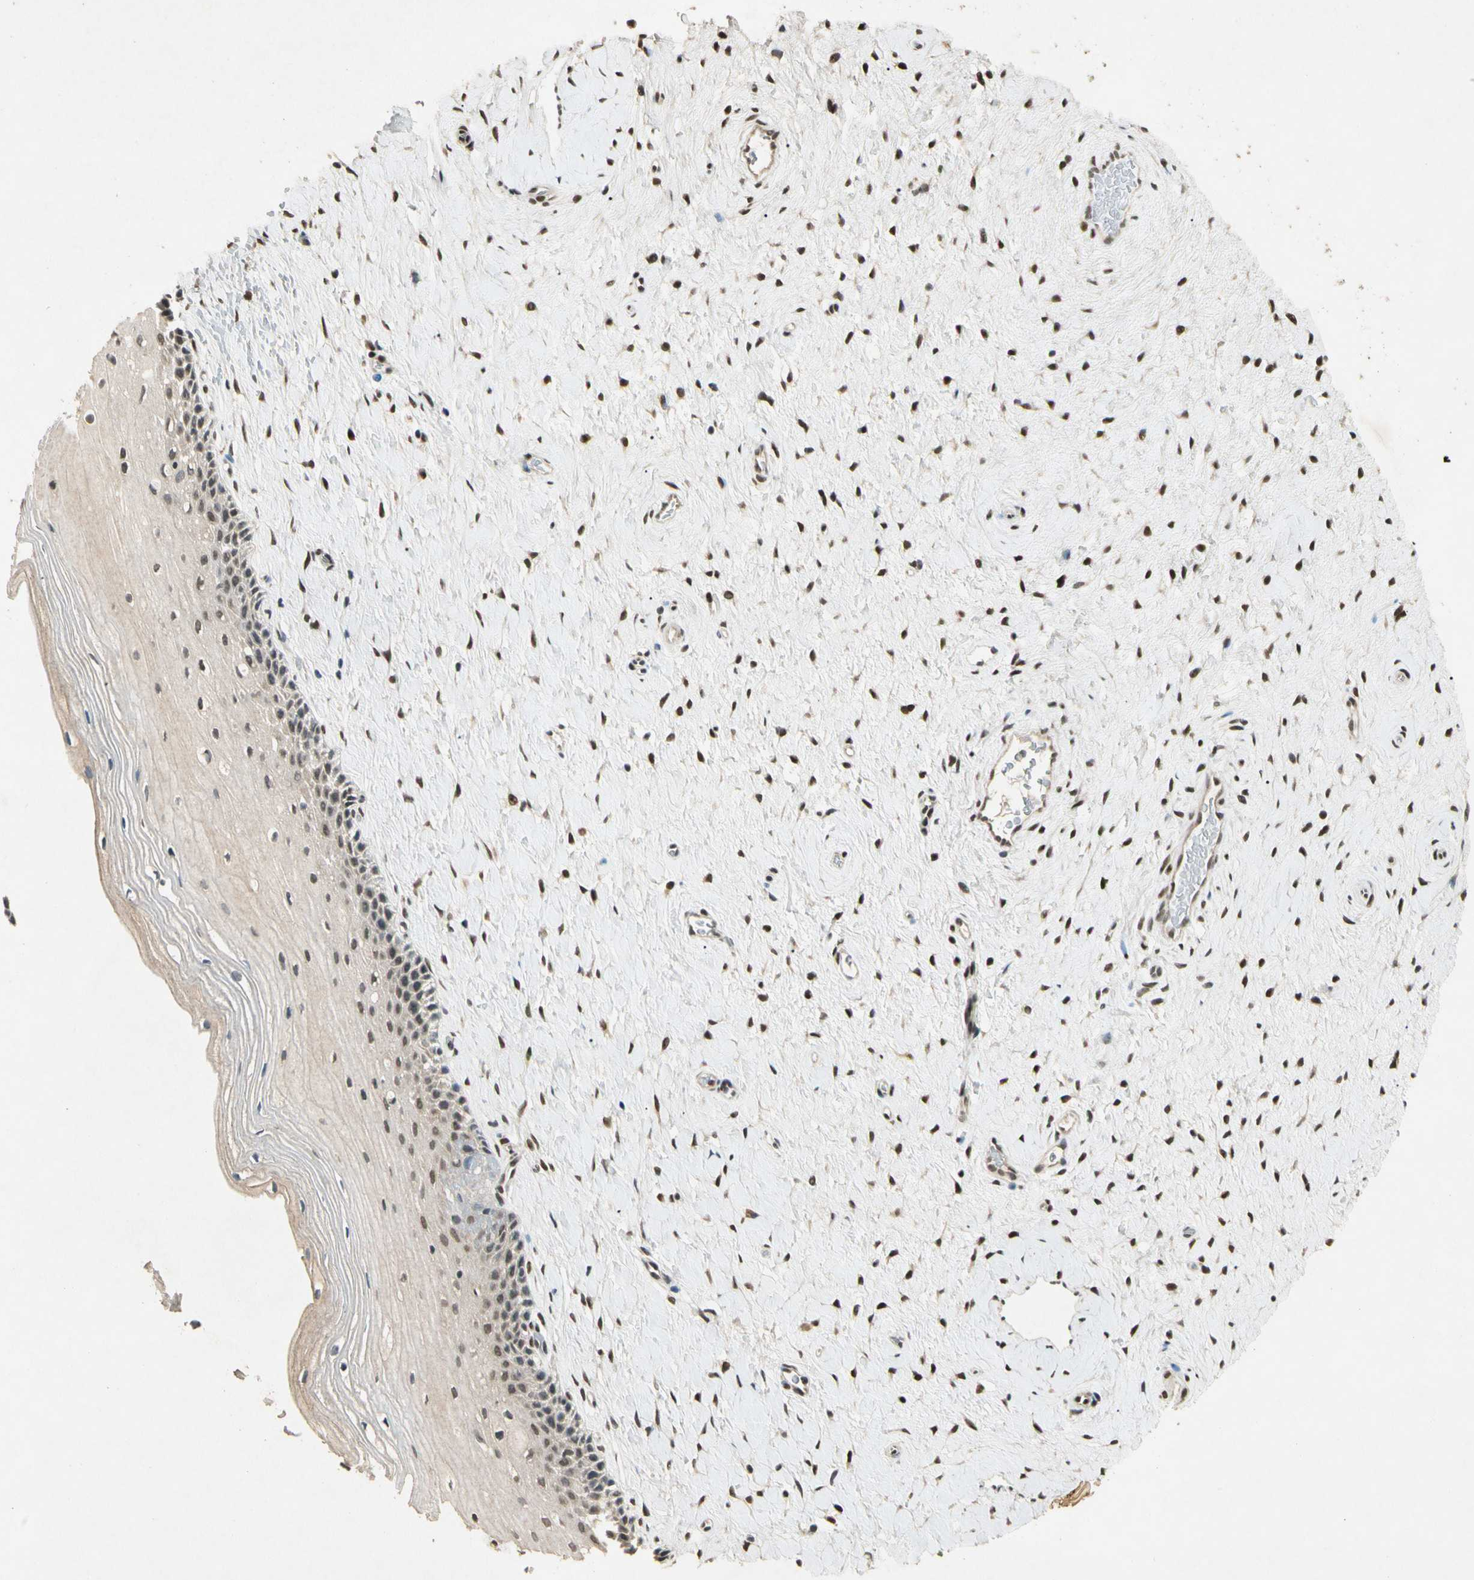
{"staining": {"intensity": "weak", "quantity": ">75%", "location": "cytoplasmic/membranous,nuclear"}, "tissue": "cervix", "cell_type": "Glandular cells", "image_type": "normal", "snomed": [{"axis": "morphology", "description": "Normal tissue, NOS"}, {"axis": "topography", "description": "Cervix"}], "caption": "DAB immunohistochemical staining of benign human cervix demonstrates weak cytoplasmic/membranous,nuclear protein positivity in about >75% of glandular cells.", "gene": "ZBTB4", "patient": {"sex": "female", "age": 39}}